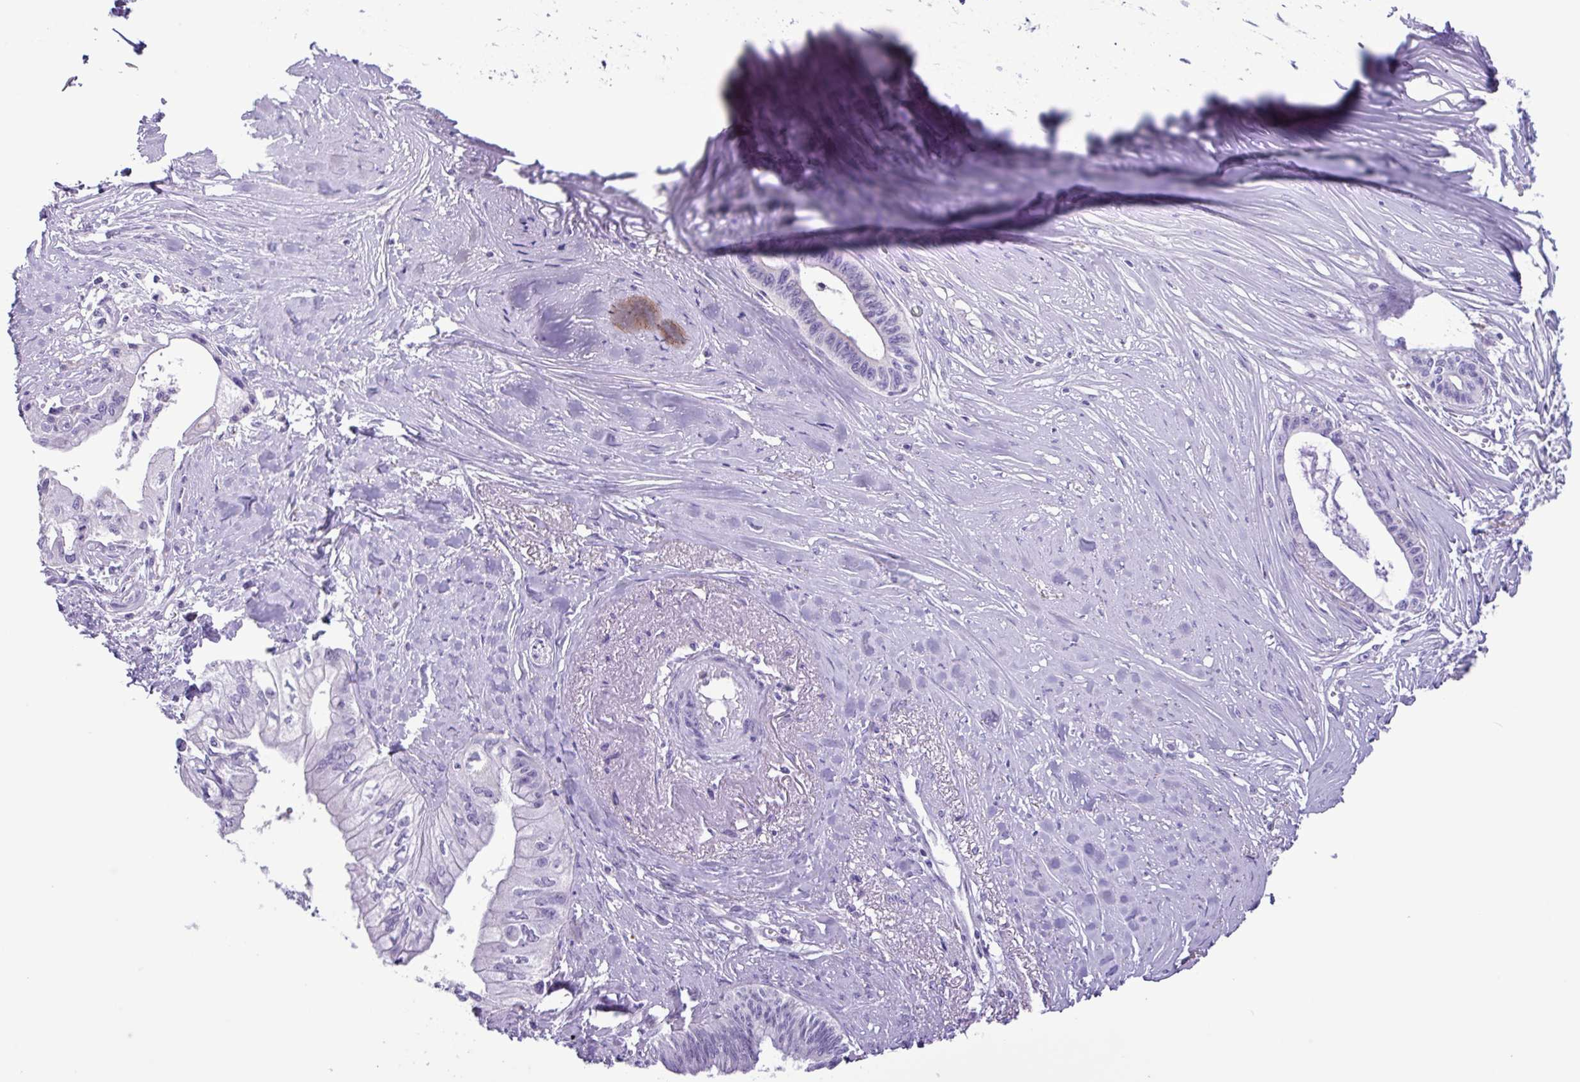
{"staining": {"intensity": "negative", "quantity": "none", "location": "none"}, "tissue": "pancreatic cancer", "cell_type": "Tumor cells", "image_type": "cancer", "snomed": [{"axis": "morphology", "description": "Adenocarcinoma, NOS"}, {"axis": "topography", "description": "Pancreas"}], "caption": "The histopathology image displays no staining of tumor cells in pancreatic cancer.", "gene": "AGO3", "patient": {"sex": "male", "age": 71}}